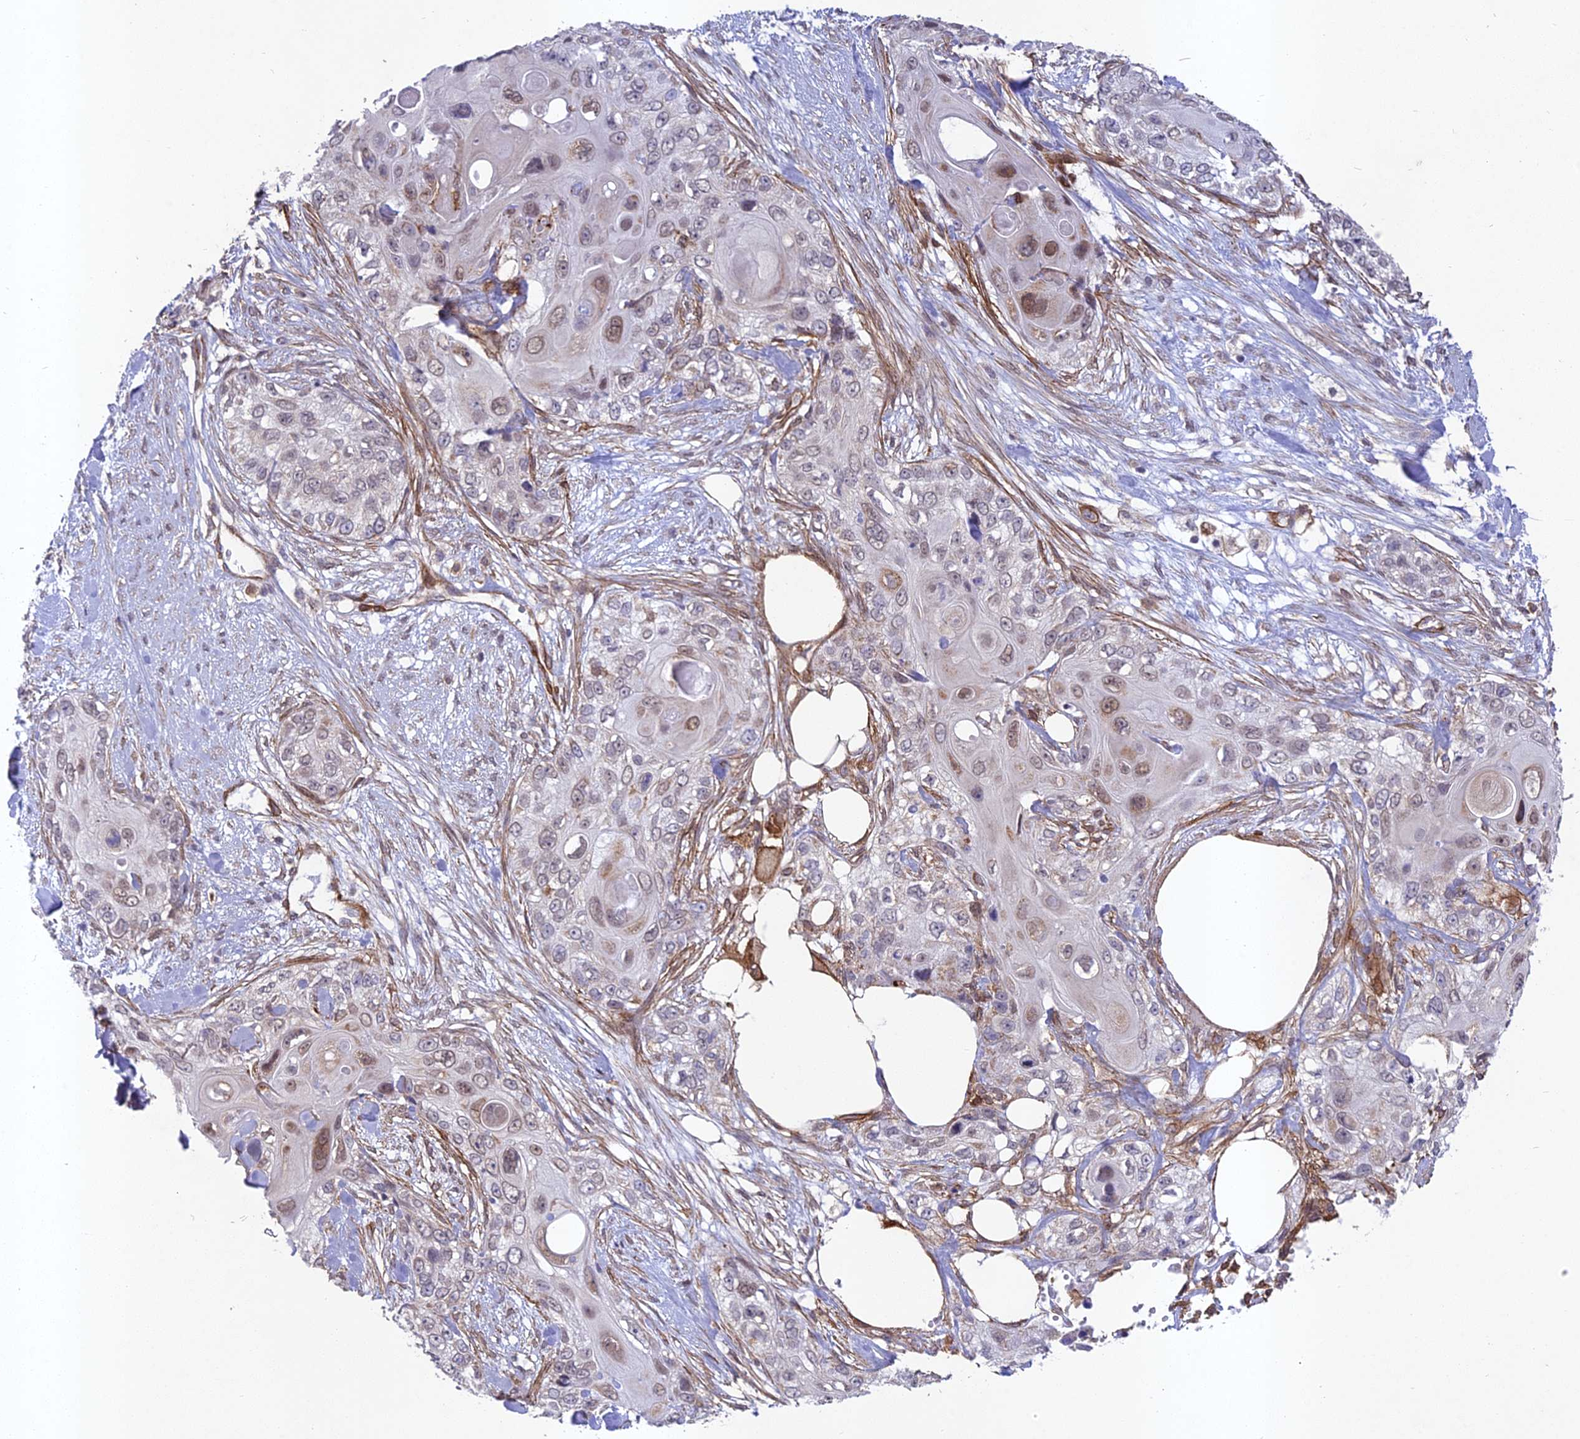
{"staining": {"intensity": "moderate", "quantity": "<25%", "location": "nuclear"}, "tissue": "skin cancer", "cell_type": "Tumor cells", "image_type": "cancer", "snomed": [{"axis": "morphology", "description": "Normal tissue, NOS"}, {"axis": "morphology", "description": "Squamous cell carcinoma, NOS"}, {"axis": "topography", "description": "Skin"}], "caption": "Tumor cells exhibit low levels of moderate nuclear expression in about <25% of cells in human skin cancer.", "gene": "TNS1", "patient": {"sex": "male", "age": 72}}